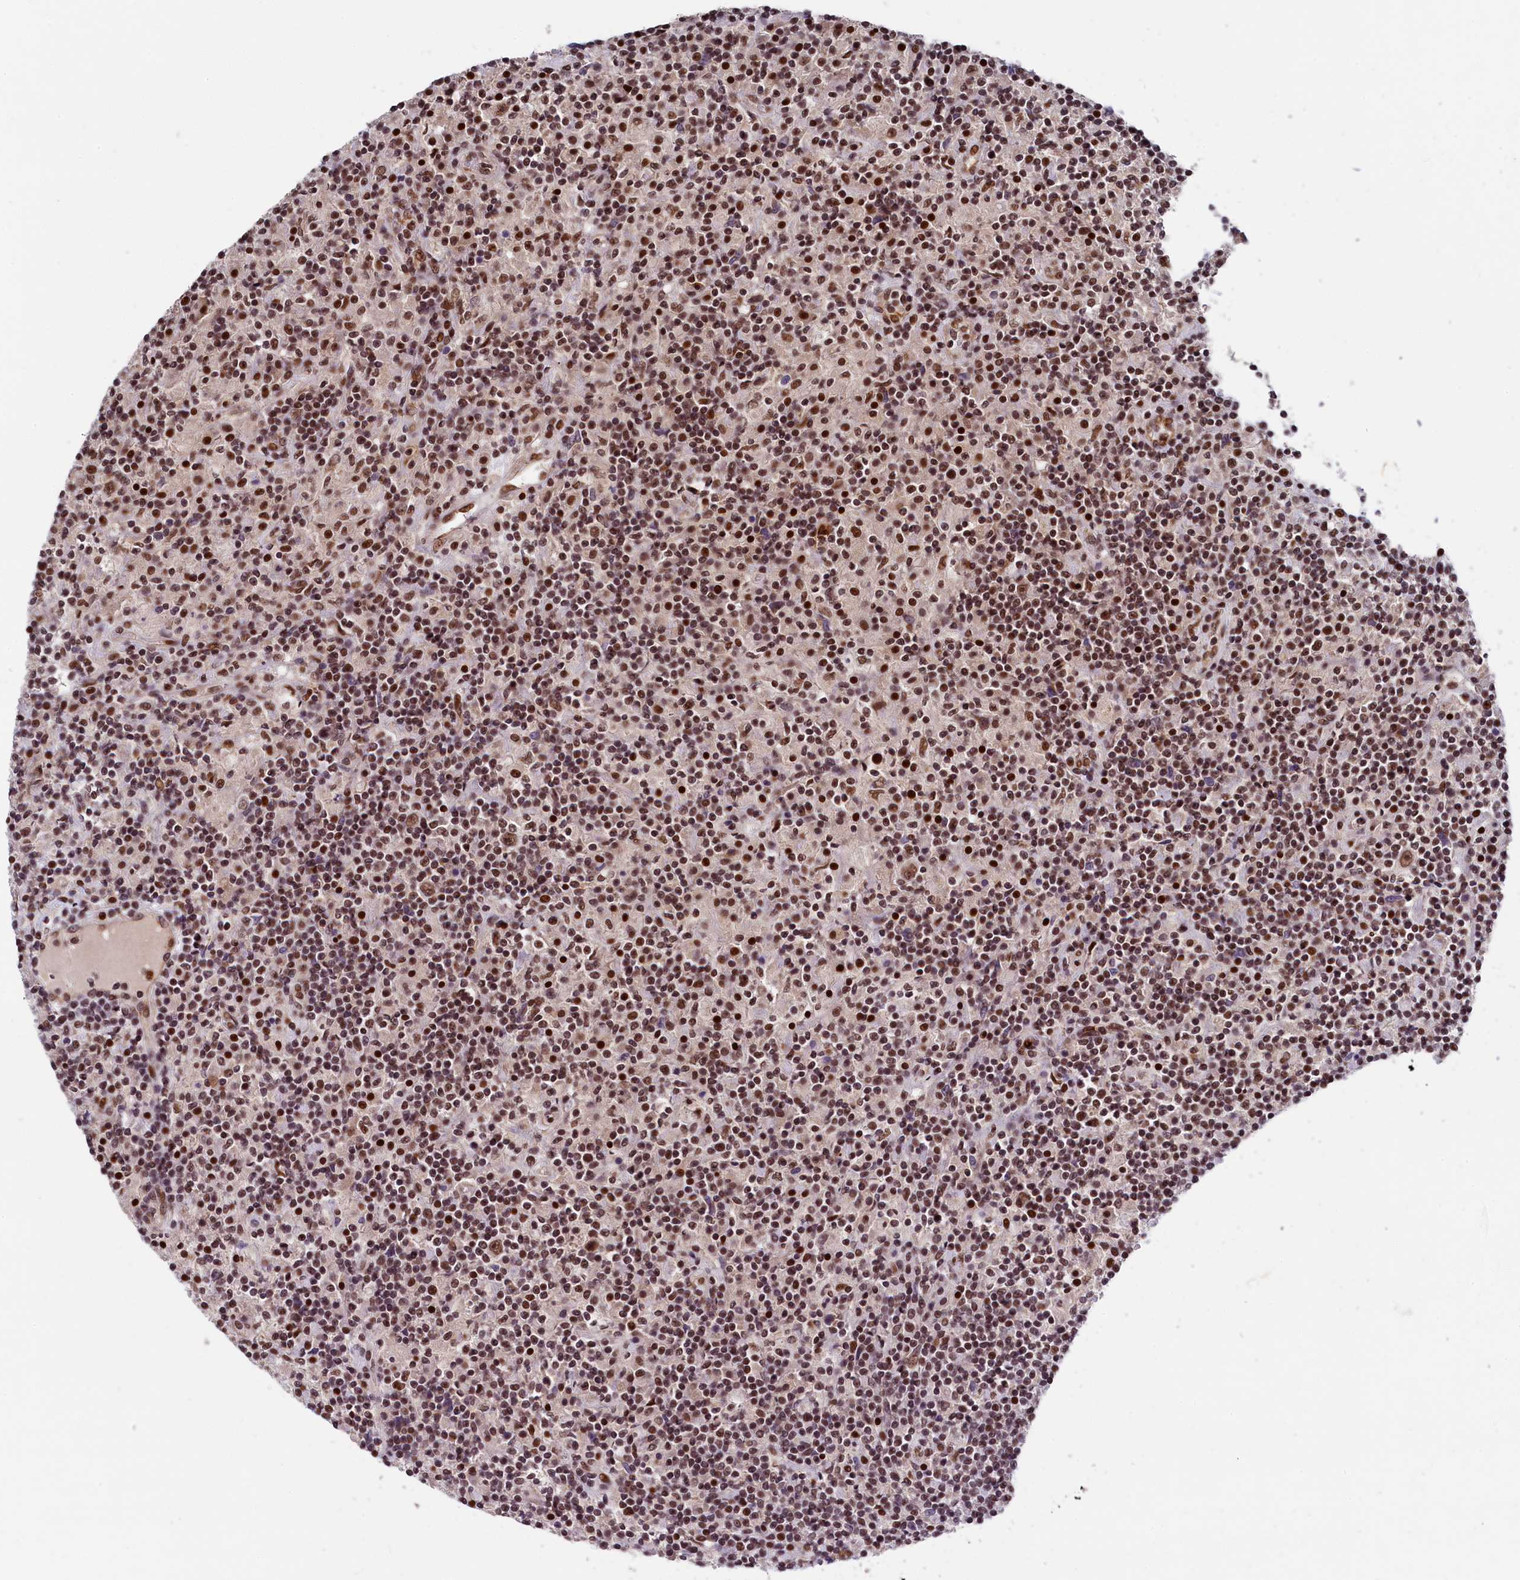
{"staining": {"intensity": "moderate", "quantity": ">75%", "location": "nuclear"}, "tissue": "lymphoma", "cell_type": "Tumor cells", "image_type": "cancer", "snomed": [{"axis": "morphology", "description": "Hodgkin's disease, NOS"}, {"axis": "topography", "description": "Lymph node"}], "caption": "Hodgkin's disease stained for a protein reveals moderate nuclear positivity in tumor cells. (Brightfield microscopy of DAB IHC at high magnification).", "gene": "ADIG", "patient": {"sex": "male", "age": 70}}